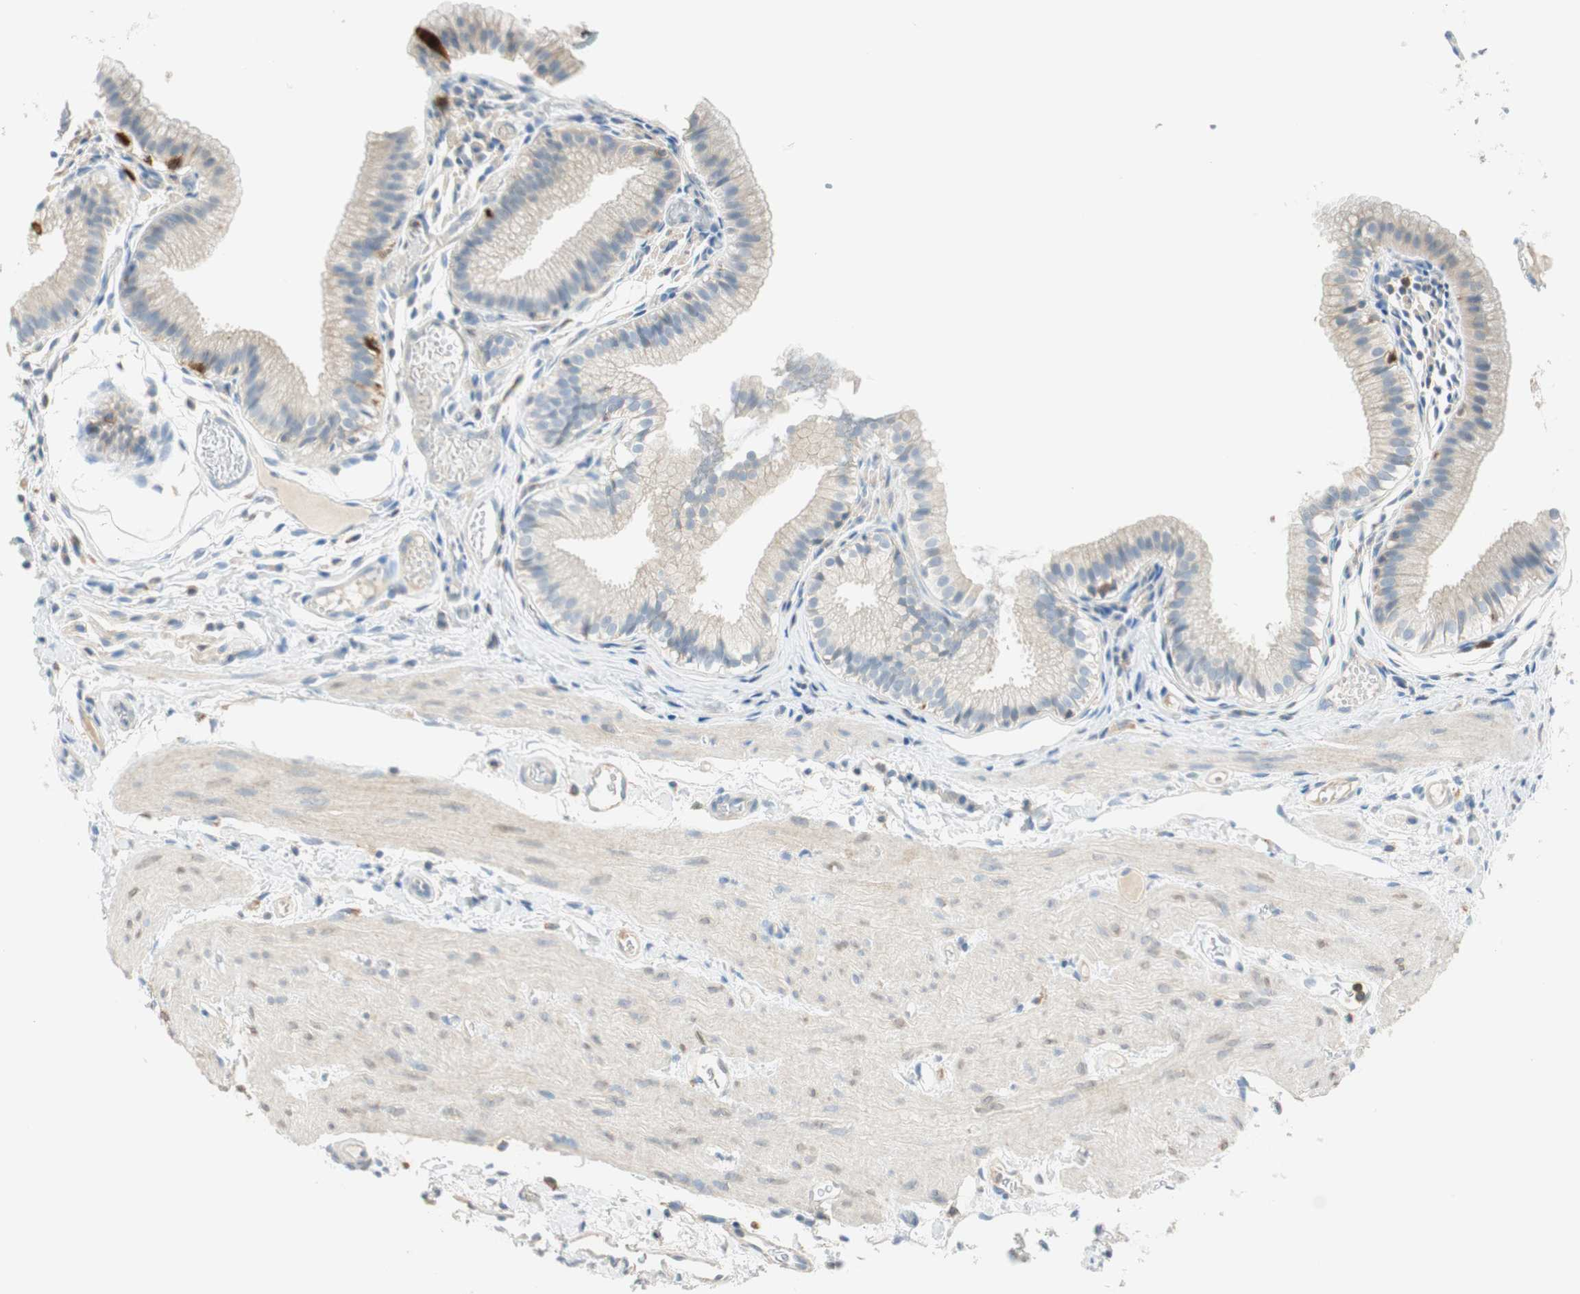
{"staining": {"intensity": "moderate", "quantity": "<25%", "location": "cytoplasmic/membranous"}, "tissue": "gallbladder", "cell_type": "Glandular cells", "image_type": "normal", "snomed": [{"axis": "morphology", "description": "Normal tissue, NOS"}, {"axis": "topography", "description": "Gallbladder"}], "caption": "Immunohistochemical staining of normal human gallbladder displays low levels of moderate cytoplasmic/membranous staining in approximately <25% of glandular cells.", "gene": "PTTG1", "patient": {"sex": "female", "age": 26}}